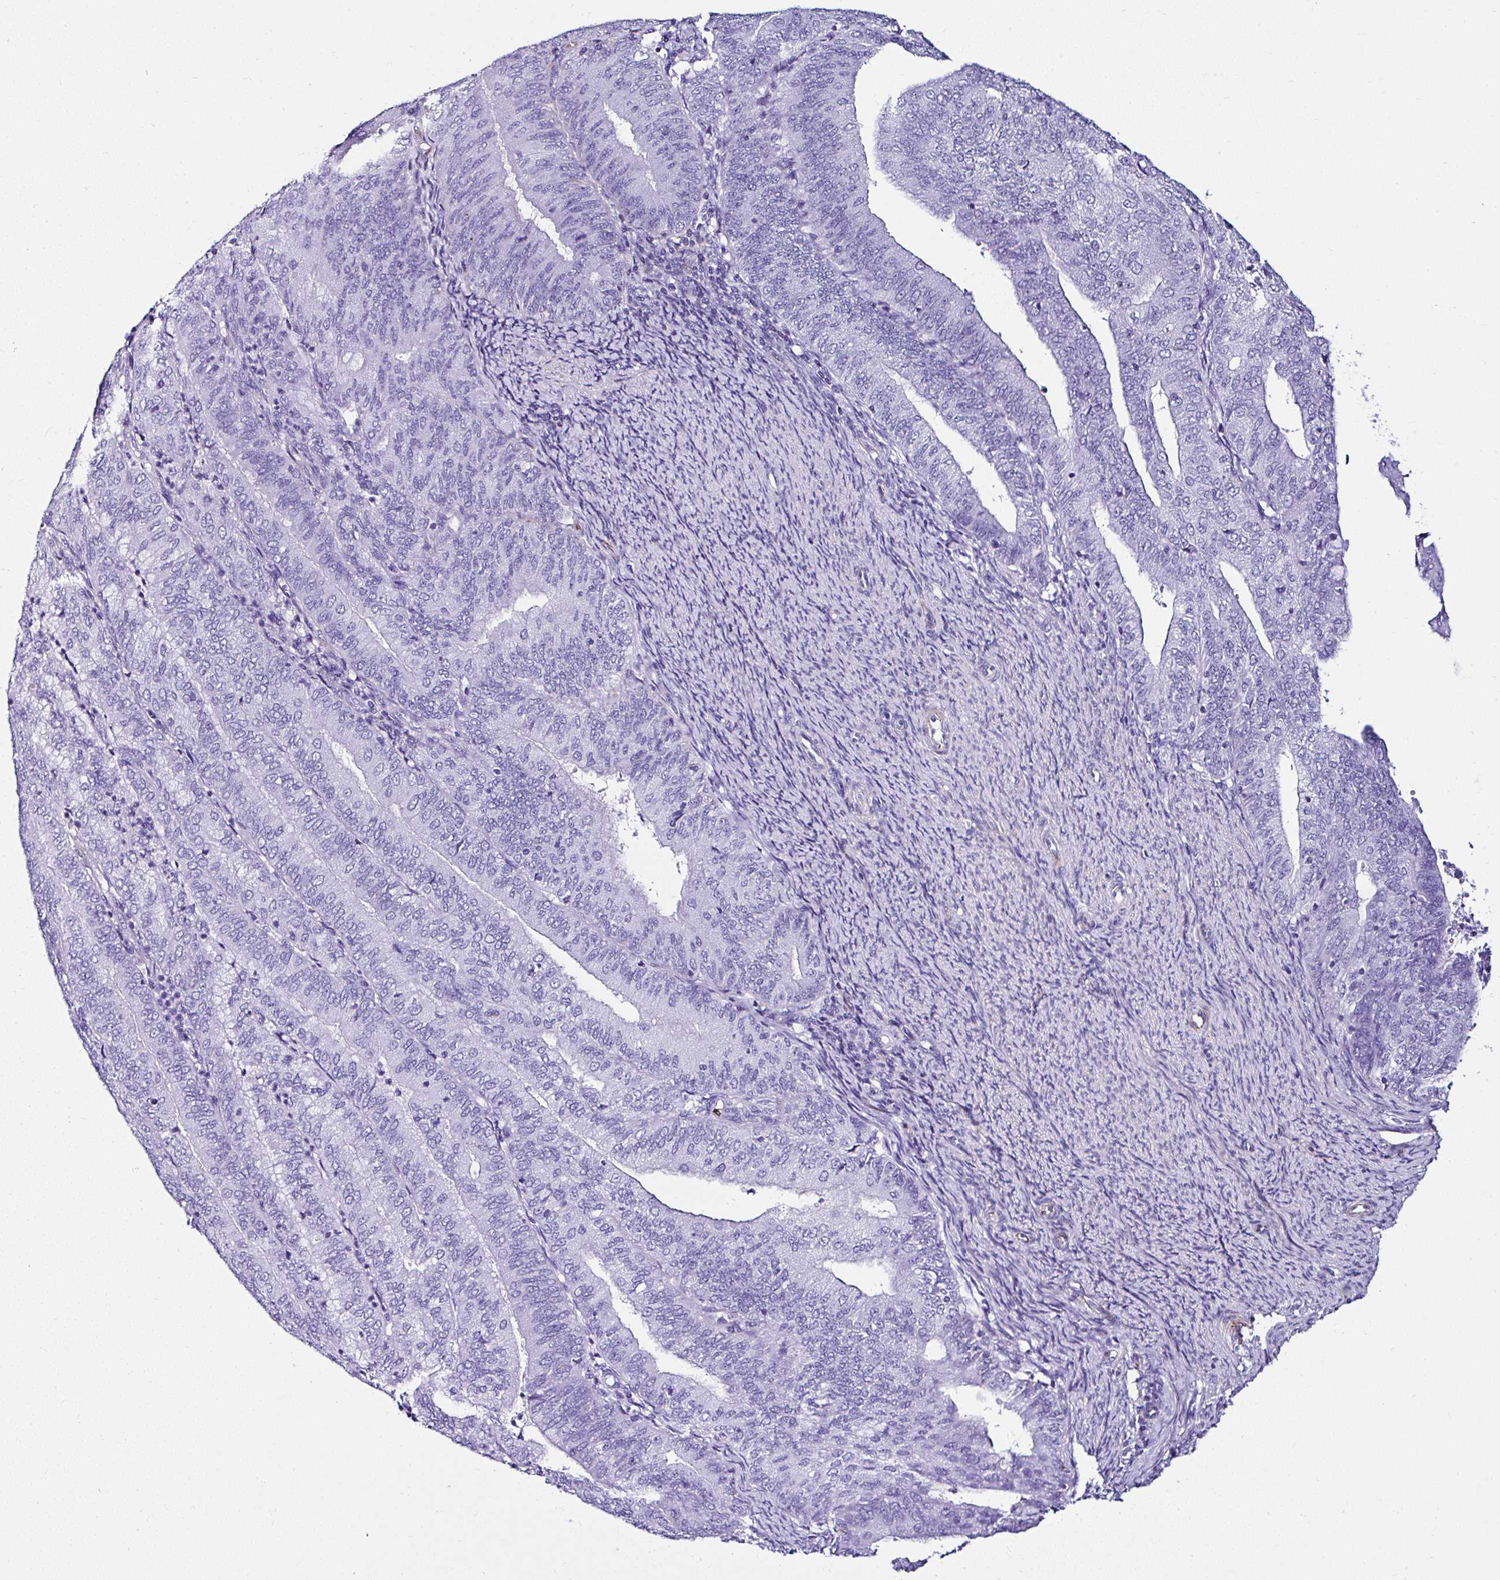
{"staining": {"intensity": "negative", "quantity": "none", "location": "none"}, "tissue": "endometrial cancer", "cell_type": "Tumor cells", "image_type": "cancer", "snomed": [{"axis": "morphology", "description": "Adenocarcinoma, NOS"}, {"axis": "topography", "description": "Endometrium"}], "caption": "The immunohistochemistry micrograph has no significant positivity in tumor cells of endometrial cancer tissue. The staining was performed using DAB (3,3'-diaminobenzidine) to visualize the protein expression in brown, while the nuclei were stained in blue with hematoxylin (Magnification: 20x).", "gene": "DEPDC5", "patient": {"sex": "female", "age": 57}}